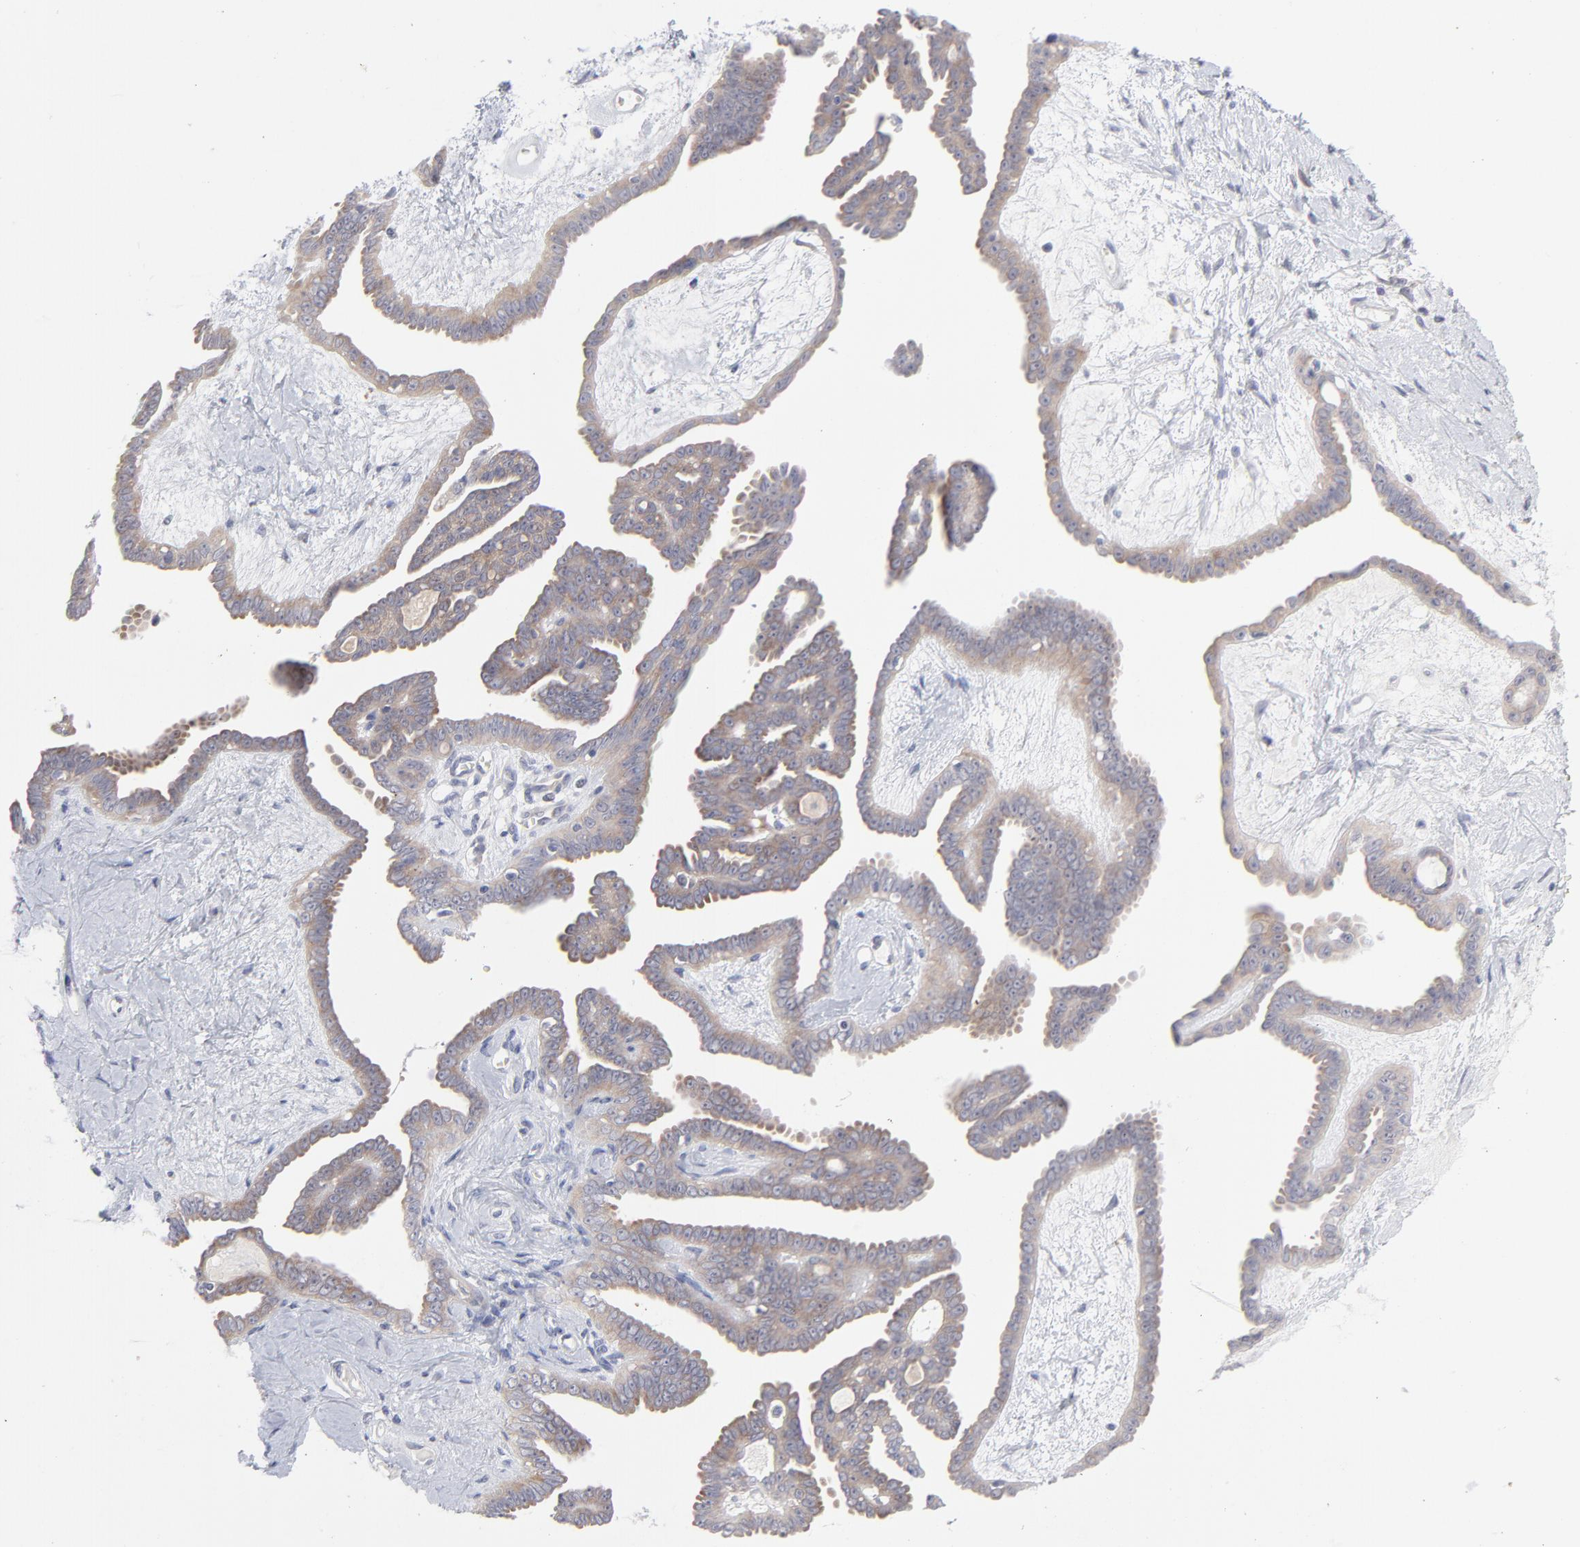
{"staining": {"intensity": "weak", "quantity": "25%-75%", "location": "cytoplasmic/membranous"}, "tissue": "ovarian cancer", "cell_type": "Tumor cells", "image_type": "cancer", "snomed": [{"axis": "morphology", "description": "Cystadenocarcinoma, serous, NOS"}, {"axis": "topography", "description": "Ovary"}], "caption": "A micrograph of human serous cystadenocarcinoma (ovarian) stained for a protein demonstrates weak cytoplasmic/membranous brown staining in tumor cells.", "gene": "RPS24", "patient": {"sex": "female", "age": 71}}